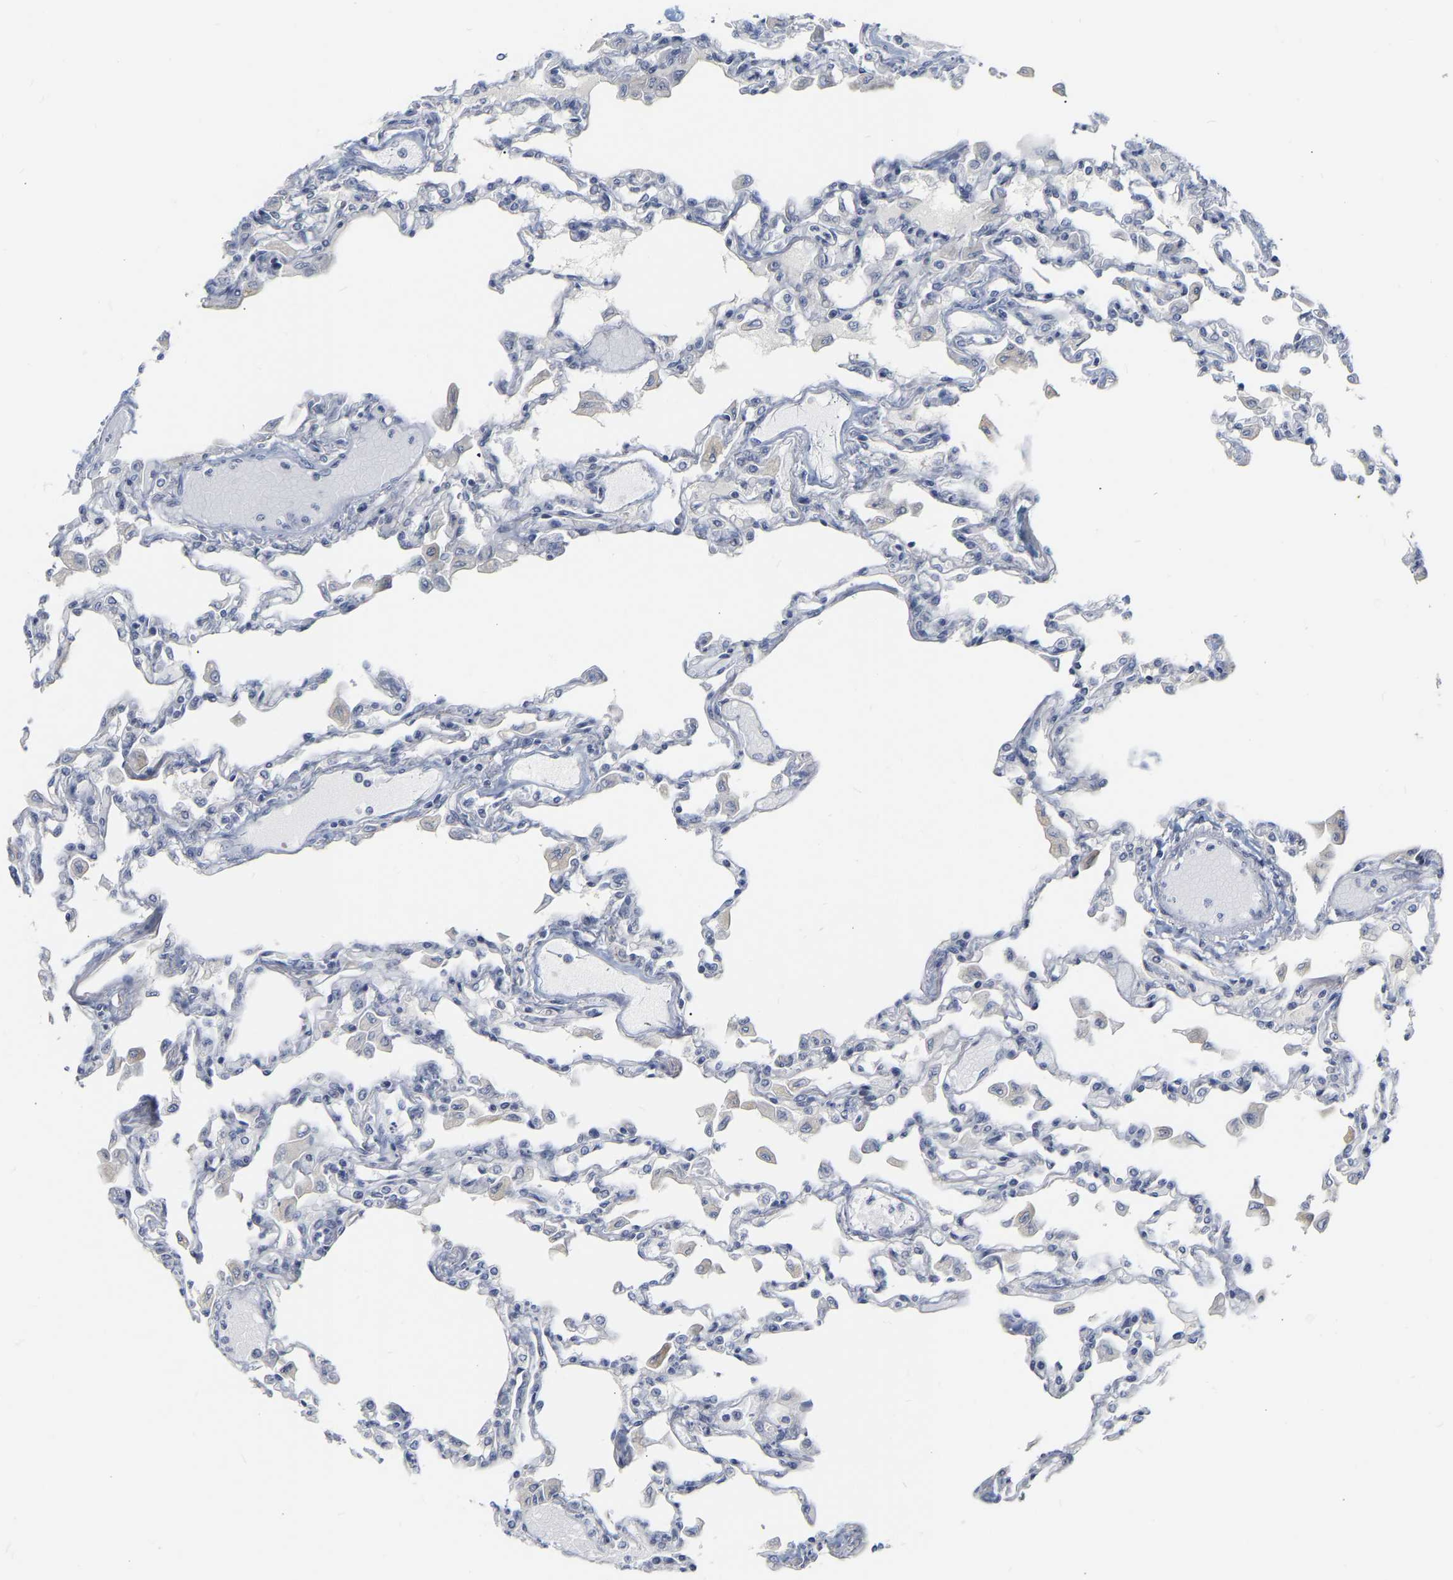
{"staining": {"intensity": "negative", "quantity": "none", "location": "none"}, "tissue": "lung", "cell_type": "Alveolar cells", "image_type": "normal", "snomed": [{"axis": "morphology", "description": "Normal tissue, NOS"}, {"axis": "topography", "description": "Bronchus"}, {"axis": "topography", "description": "Lung"}], "caption": "DAB (3,3'-diaminobenzidine) immunohistochemical staining of normal lung reveals no significant positivity in alveolar cells.", "gene": "KRT76", "patient": {"sex": "female", "age": 49}}